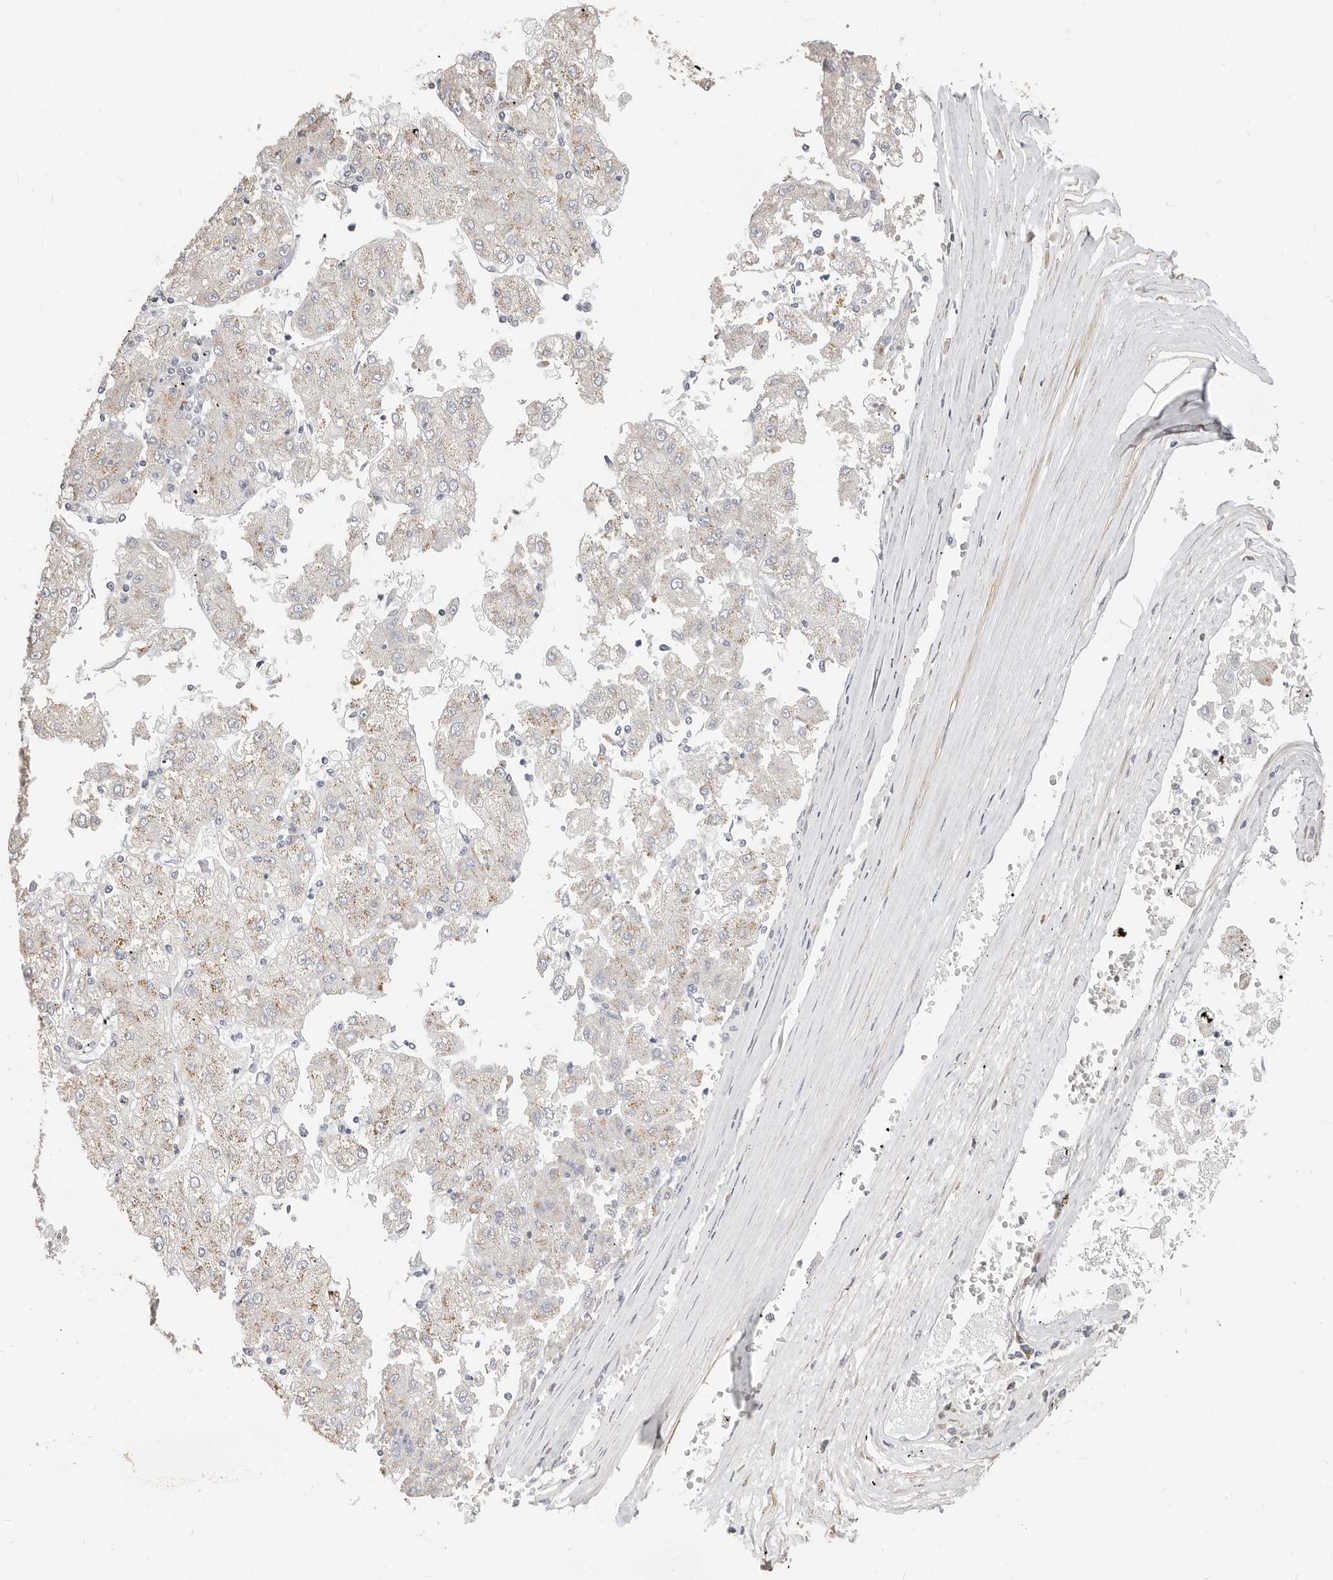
{"staining": {"intensity": "weak", "quantity": "25%-75%", "location": "cytoplasmic/membranous"}, "tissue": "liver cancer", "cell_type": "Tumor cells", "image_type": "cancer", "snomed": [{"axis": "morphology", "description": "Carcinoma, Hepatocellular, NOS"}, {"axis": "topography", "description": "Liver"}], "caption": "This image reveals immunohistochemistry (IHC) staining of liver hepatocellular carcinoma, with low weak cytoplasmic/membranous staining in about 25%-75% of tumor cells.", "gene": "RABAC1", "patient": {"sex": "male", "age": 72}}